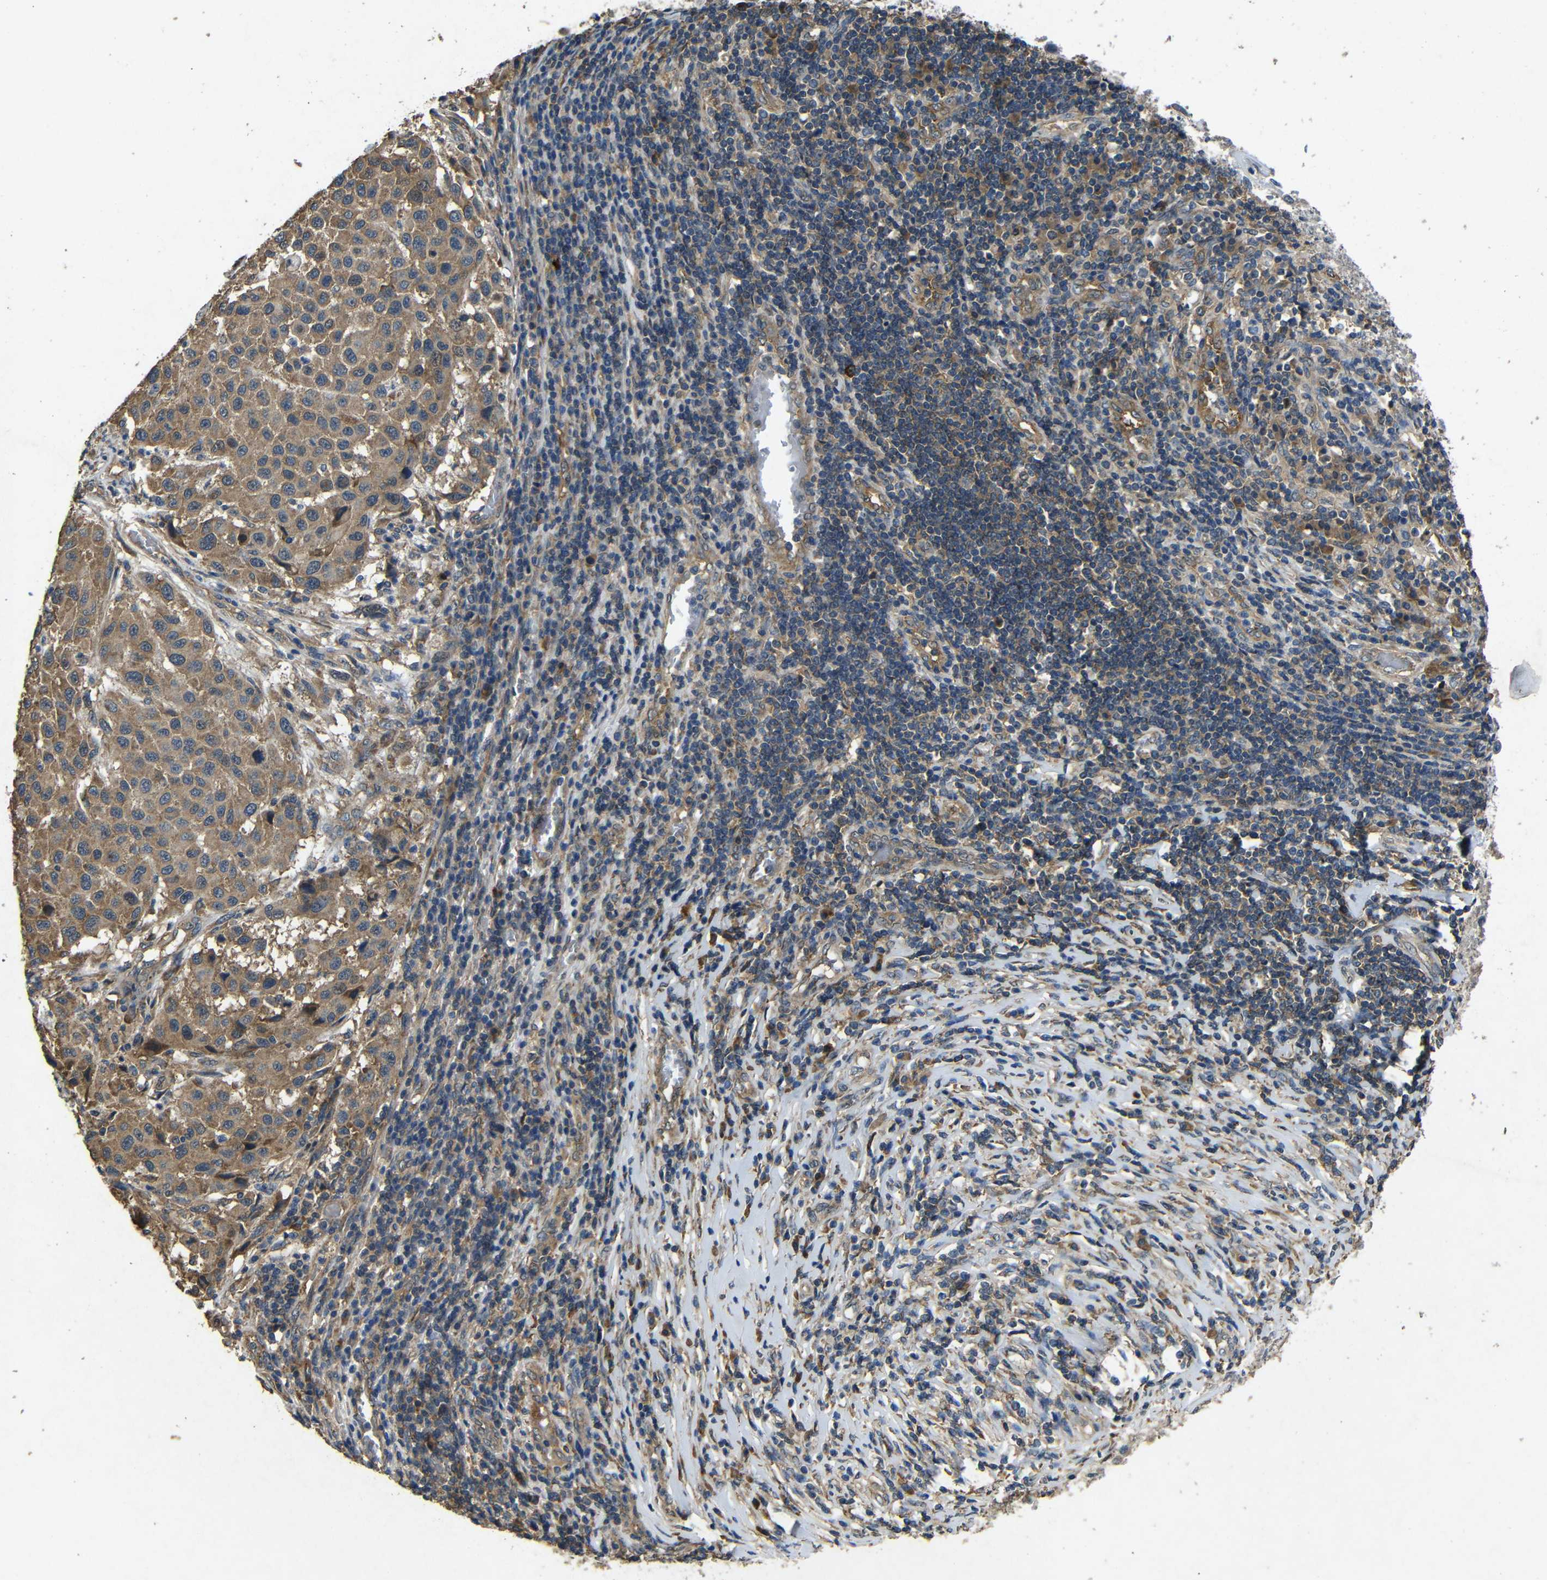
{"staining": {"intensity": "moderate", "quantity": ">75%", "location": "cytoplasmic/membranous"}, "tissue": "melanoma", "cell_type": "Tumor cells", "image_type": "cancer", "snomed": [{"axis": "morphology", "description": "Malignant melanoma, Metastatic site"}, {"axis": "topography", "description": "Lymph node"}], "caption": "Tumor cells exhibit medium levels of moderate cytoplasmic/membranous expression in about >75% of cells in human melanoma.", "gene": "BNIP3", "patient": {"sex": "male", "age": 61}}